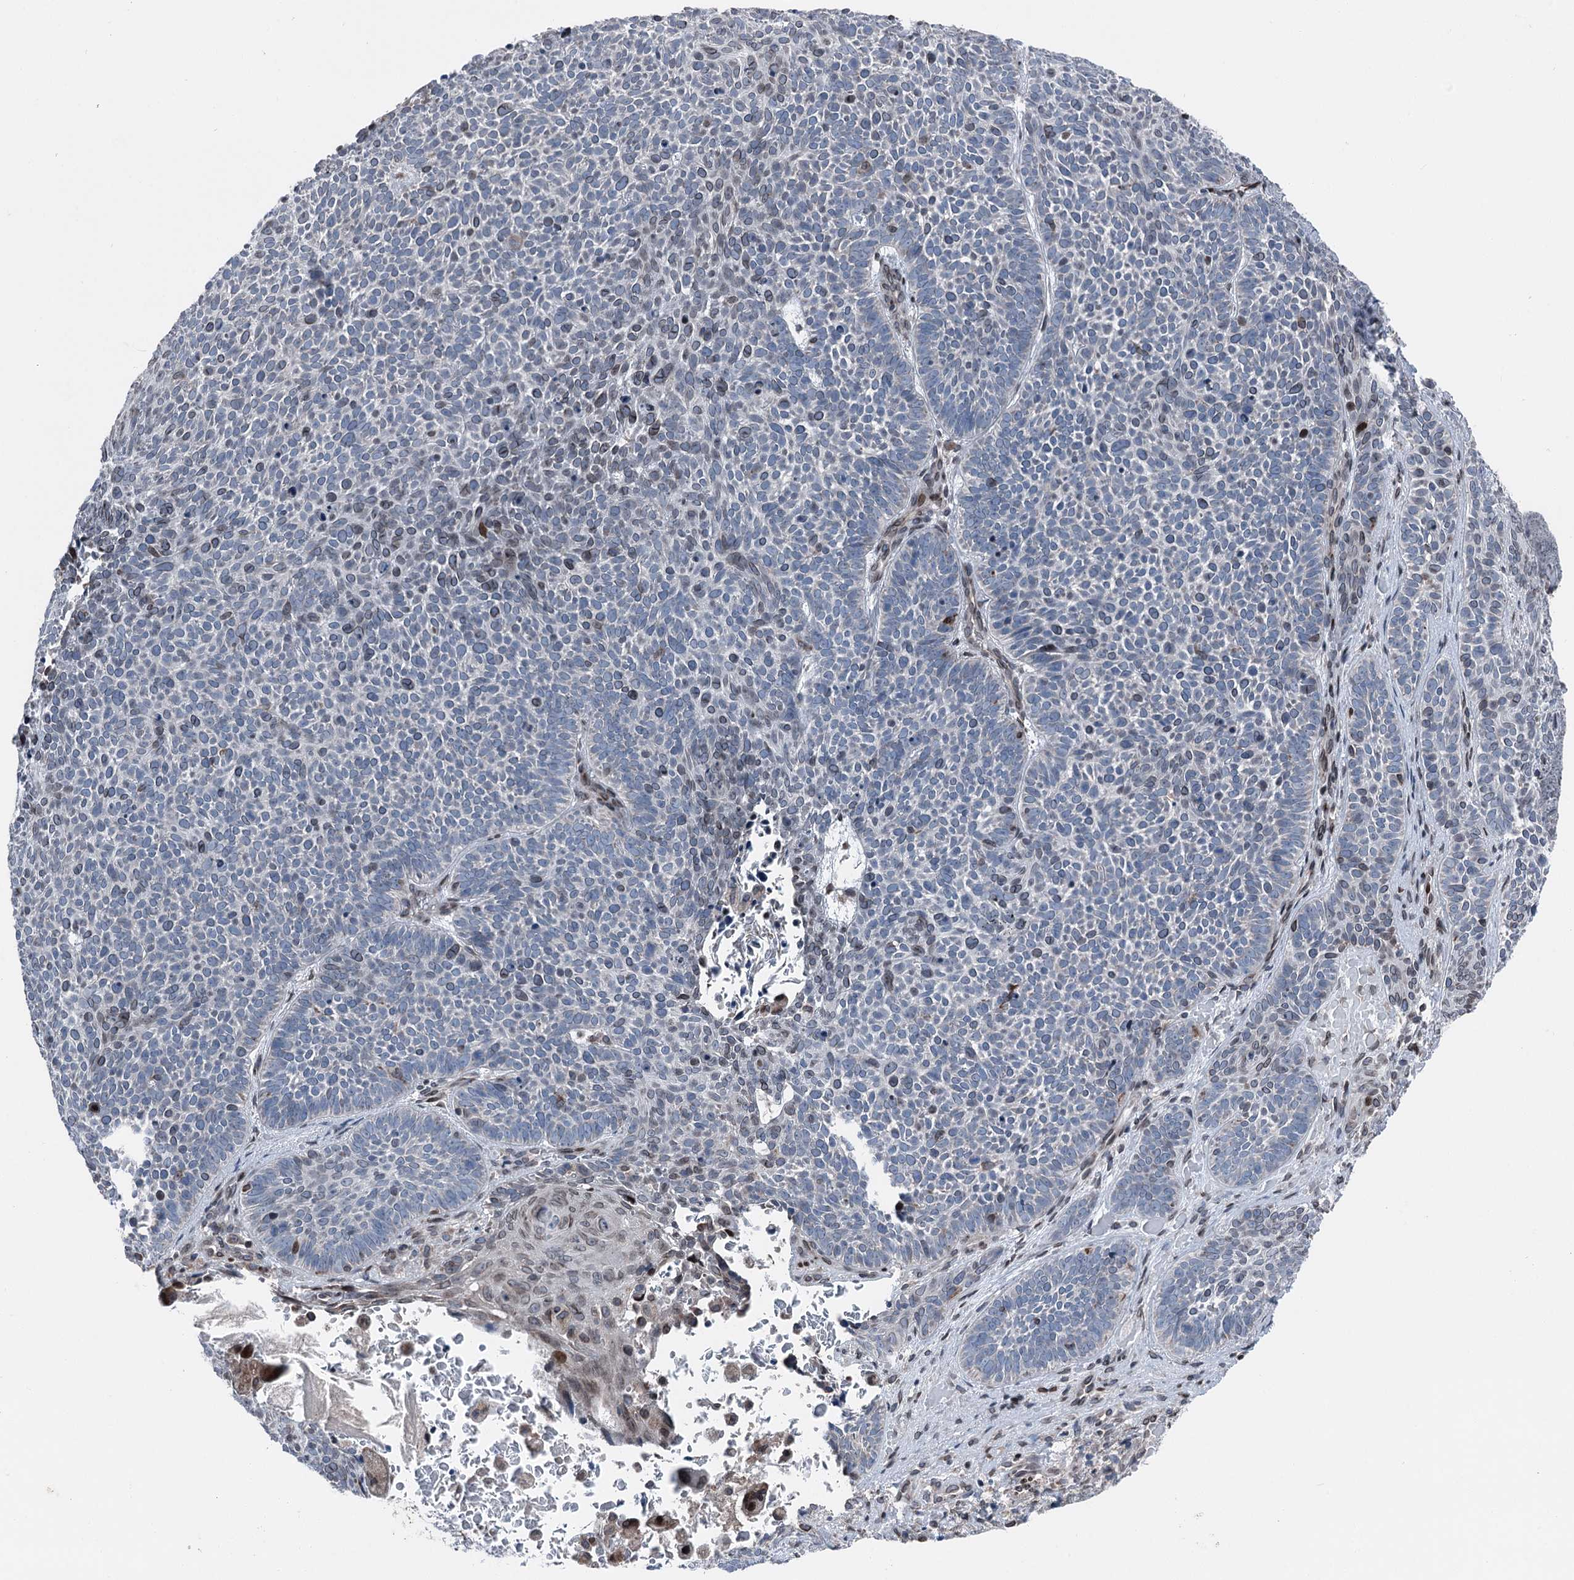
{"staining": {"intensity": "negative", "quantity": "none", "location": "none"}, "tissue": "skin cancer", "cell_type": "Tumor cells", "image_type": "cancer", "snomed": [{"axis": "morphology", "description": "Basal cell carcinoma"}, {"axis": "topography", "description": "Skin"}], "caption": "Immunohistochemistry (IHC) of skin cancer demonstrates no expression in tumor cells.", "gene": "MRPL14", "patient": {"sex": "male", "age": 85}}